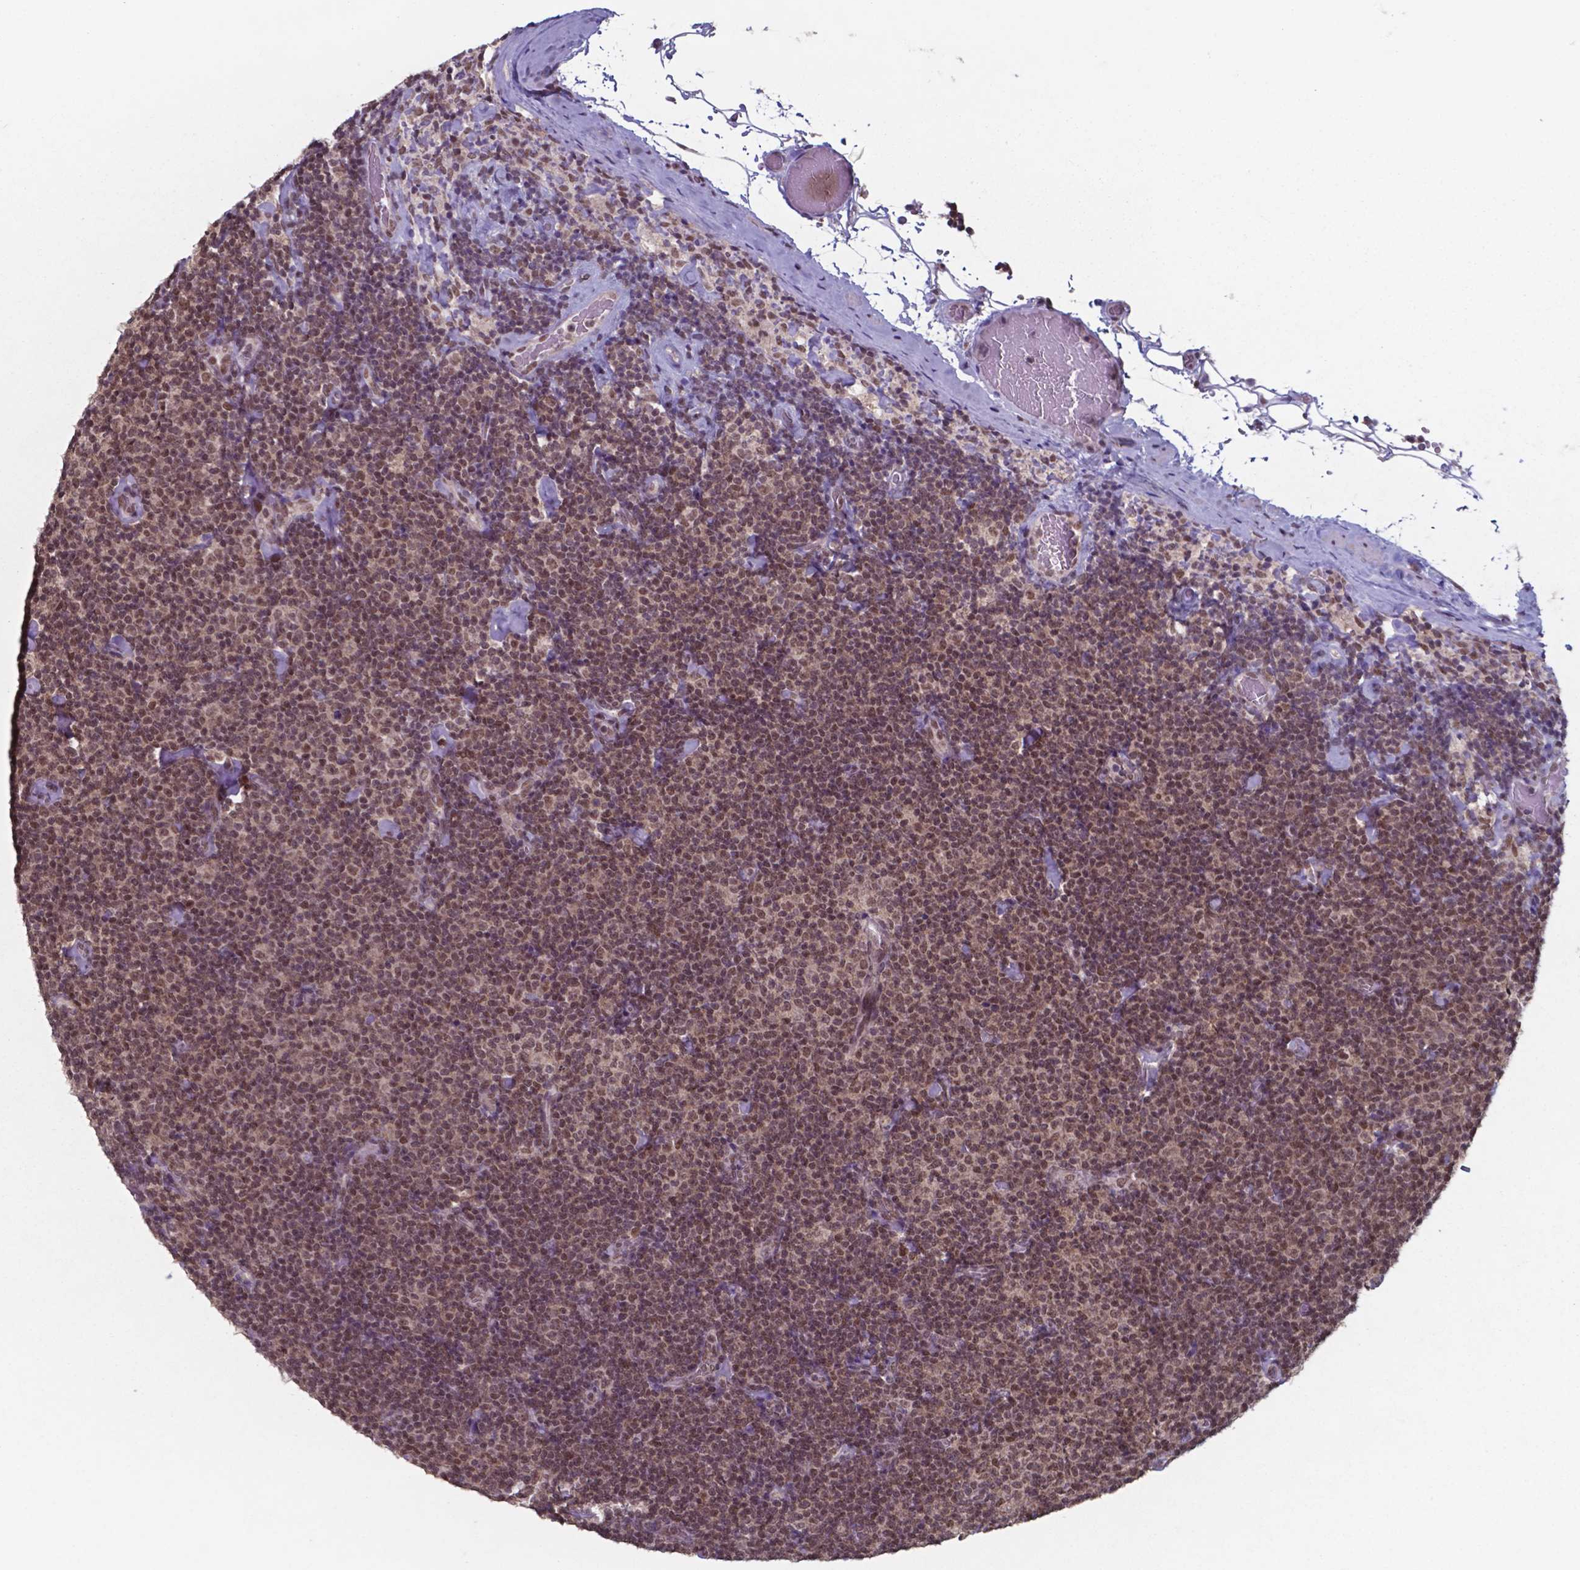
{"staining": {"intensity": "moderate", "quantity": ">75%", "location": "nuclear"}, "tissue": "lymphoma", "cell_type": "Tumor cells", "image_type": "cancer", "snomed": [{"axis": "morphology", "description": "Malignant lymphoma, non-Hodgkin's type, Low grade"}, {"axis": "topography", "description": "Lymph node"}], "caption": "Brown immunohistochemical staining in malignant lymphoma, non-Hodgkin's type (low-grade) exhibits moderate nuclear staining in about >75% of tumor cells. Nuclei are stained in blue.", "gene": "UBA1", "patient": {"sex": "male", "age": 81}}